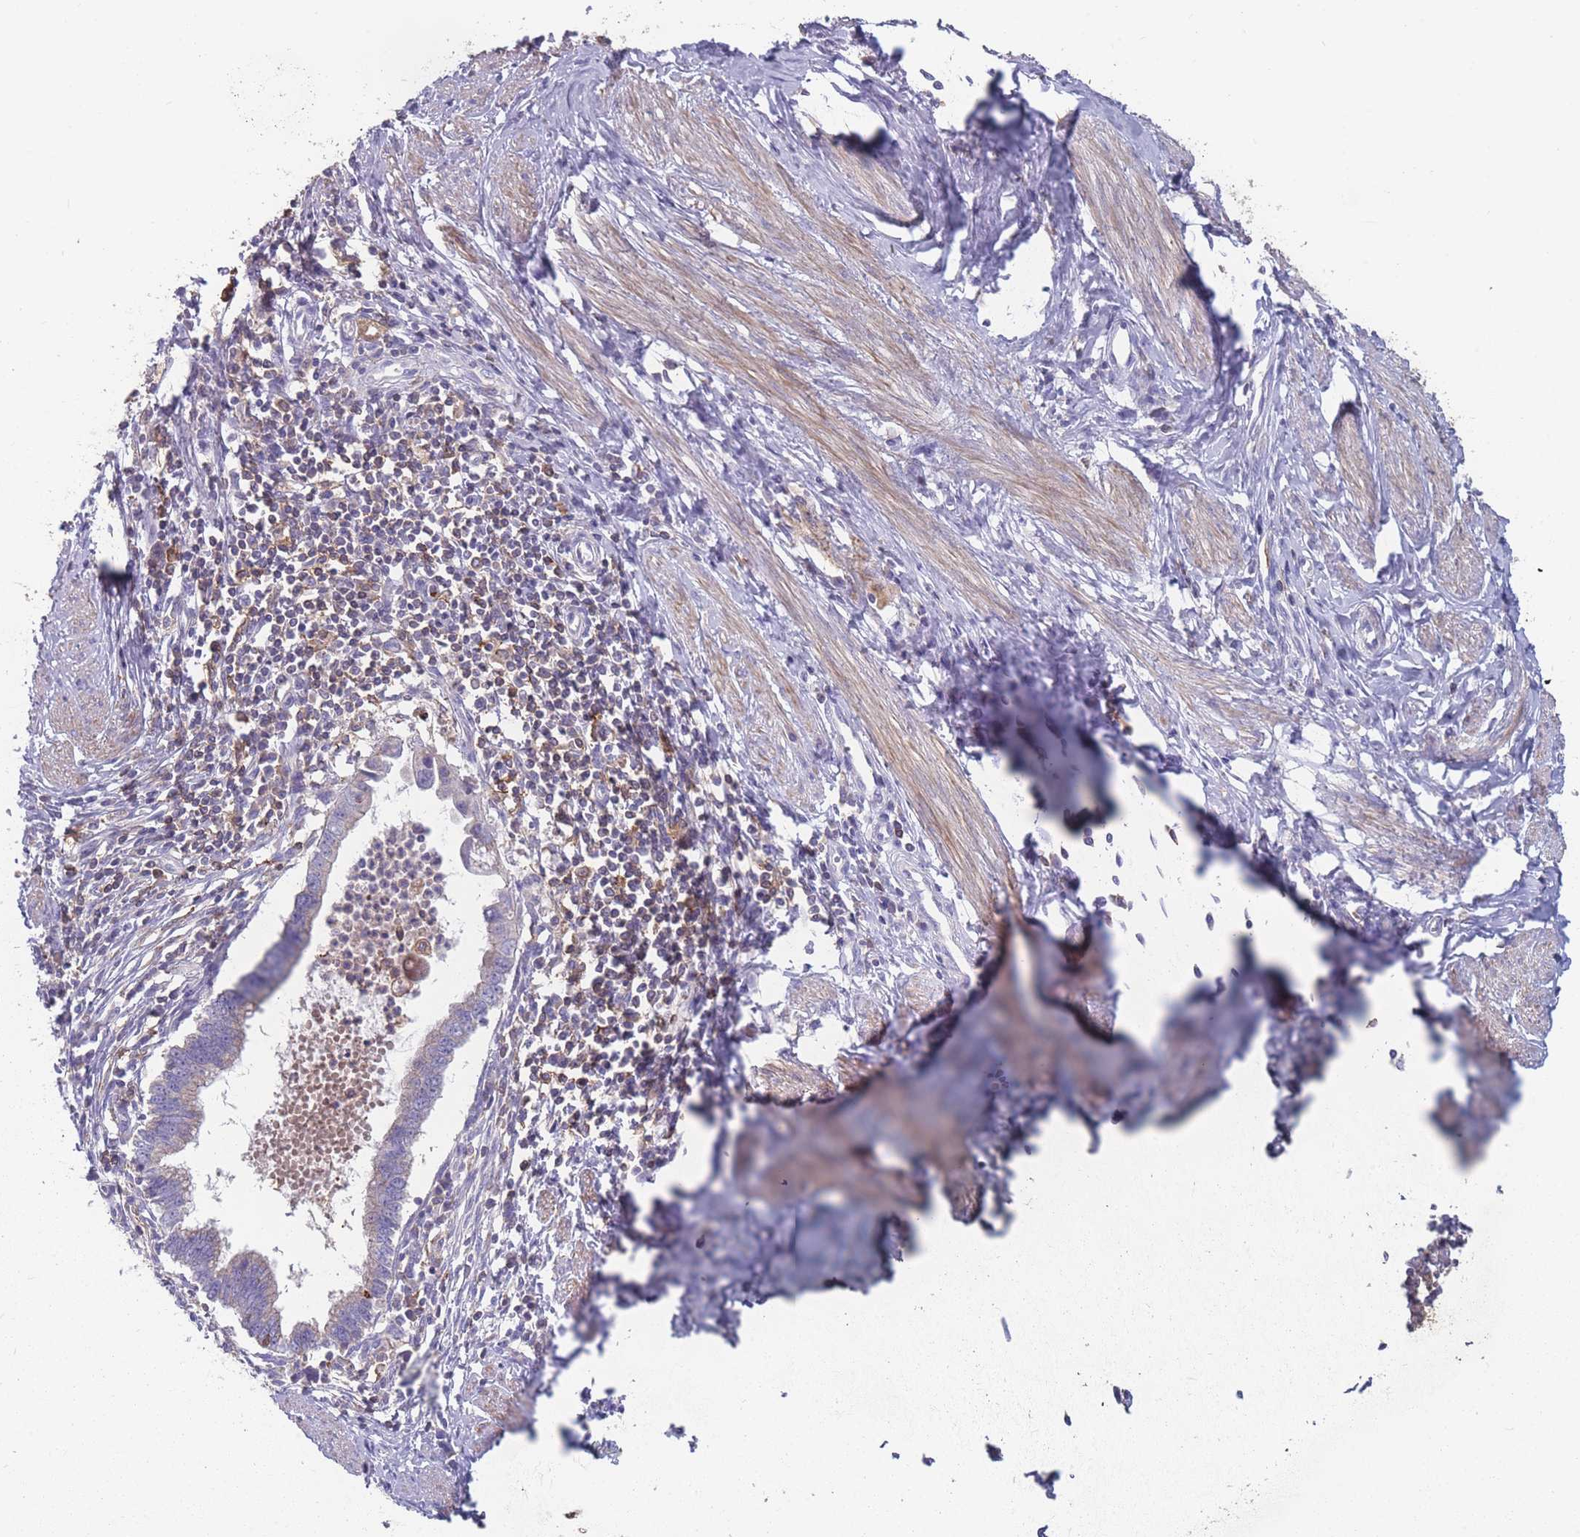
{"staining": {"intensity": "negative", "quantity": "none", "location": "none"}, "tissue": "cervical cancer", "cell_type": "Tumor cells", "image_type": "cancer", "snomed": [{"axis": "morphology", "description": "Adenocarcinoma, NOS"}, {"axis": "topography", "description": "Cervix"}], "caption": "Immunohistochemical staining of human cervical cancer (adenocarcinoma) shows no significant staining in tumor cells. The staining was performed using DAB (3,3'-diaminobenzidine) to visualize the protein expression in brown, while the nuclei were stained in blue with hematoxylin (Magnification: 20x).", "gene": "CD33", "patient": {"sex": "female", "age": 36}}